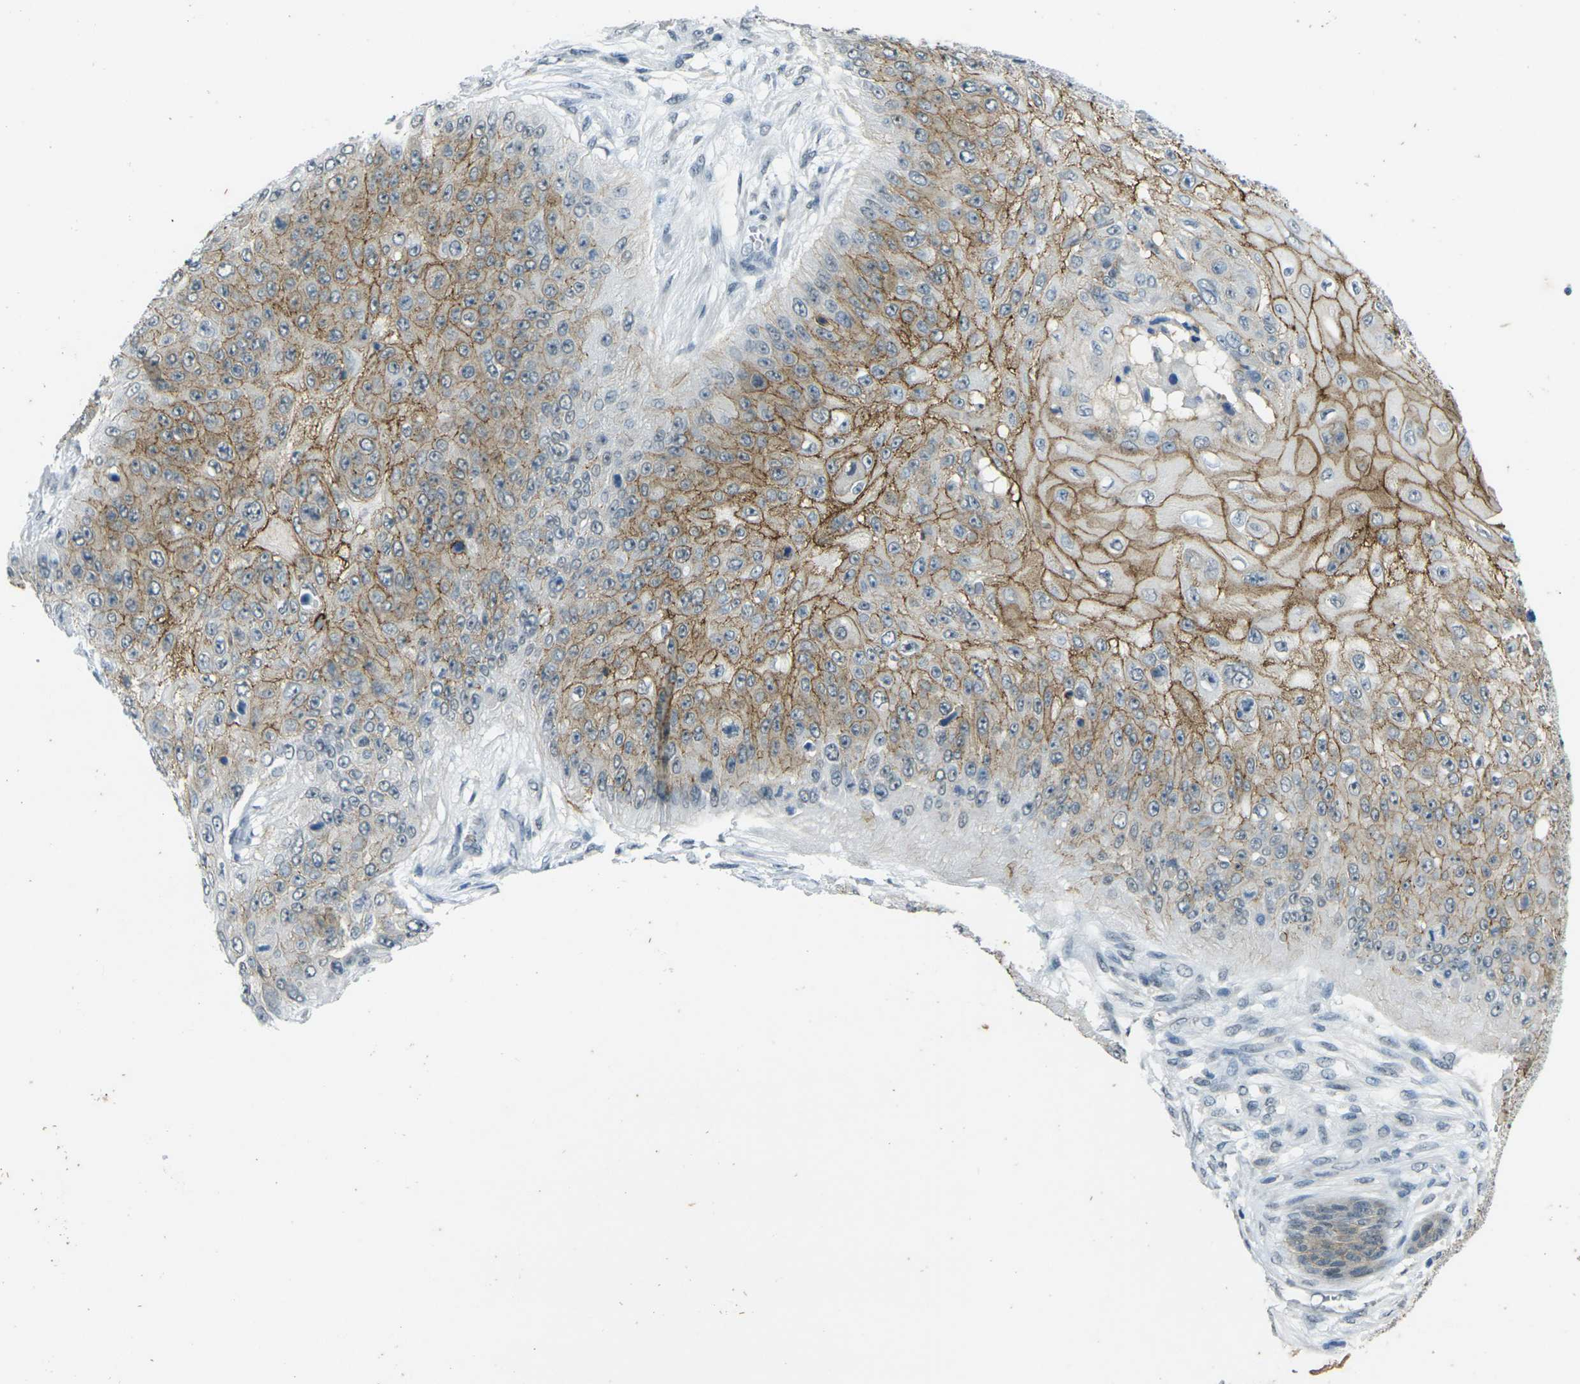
{"staining": {"intensity": "moderate", "quantity": ">75%", "location": "cytoplasmic/membranous"}, "tissue": "skin cancer", "cell_type": "Tumor cells", "image_type": "cancer", "snomed": [{"axis": "morphology", "description": "Squamous cell carcinoma, NOS"}, {"axis": "topography", "description": "Skin"}], "caption": "Immunohistochemical staining of skin cancer (squamous cell carcinoma) shows medium levels of moderate cytoplasmic/membranous positivity in approximately >75% of tumor cells.", "gene": "SPTBN2", "patient": {"sex": "female", "age": 80}}